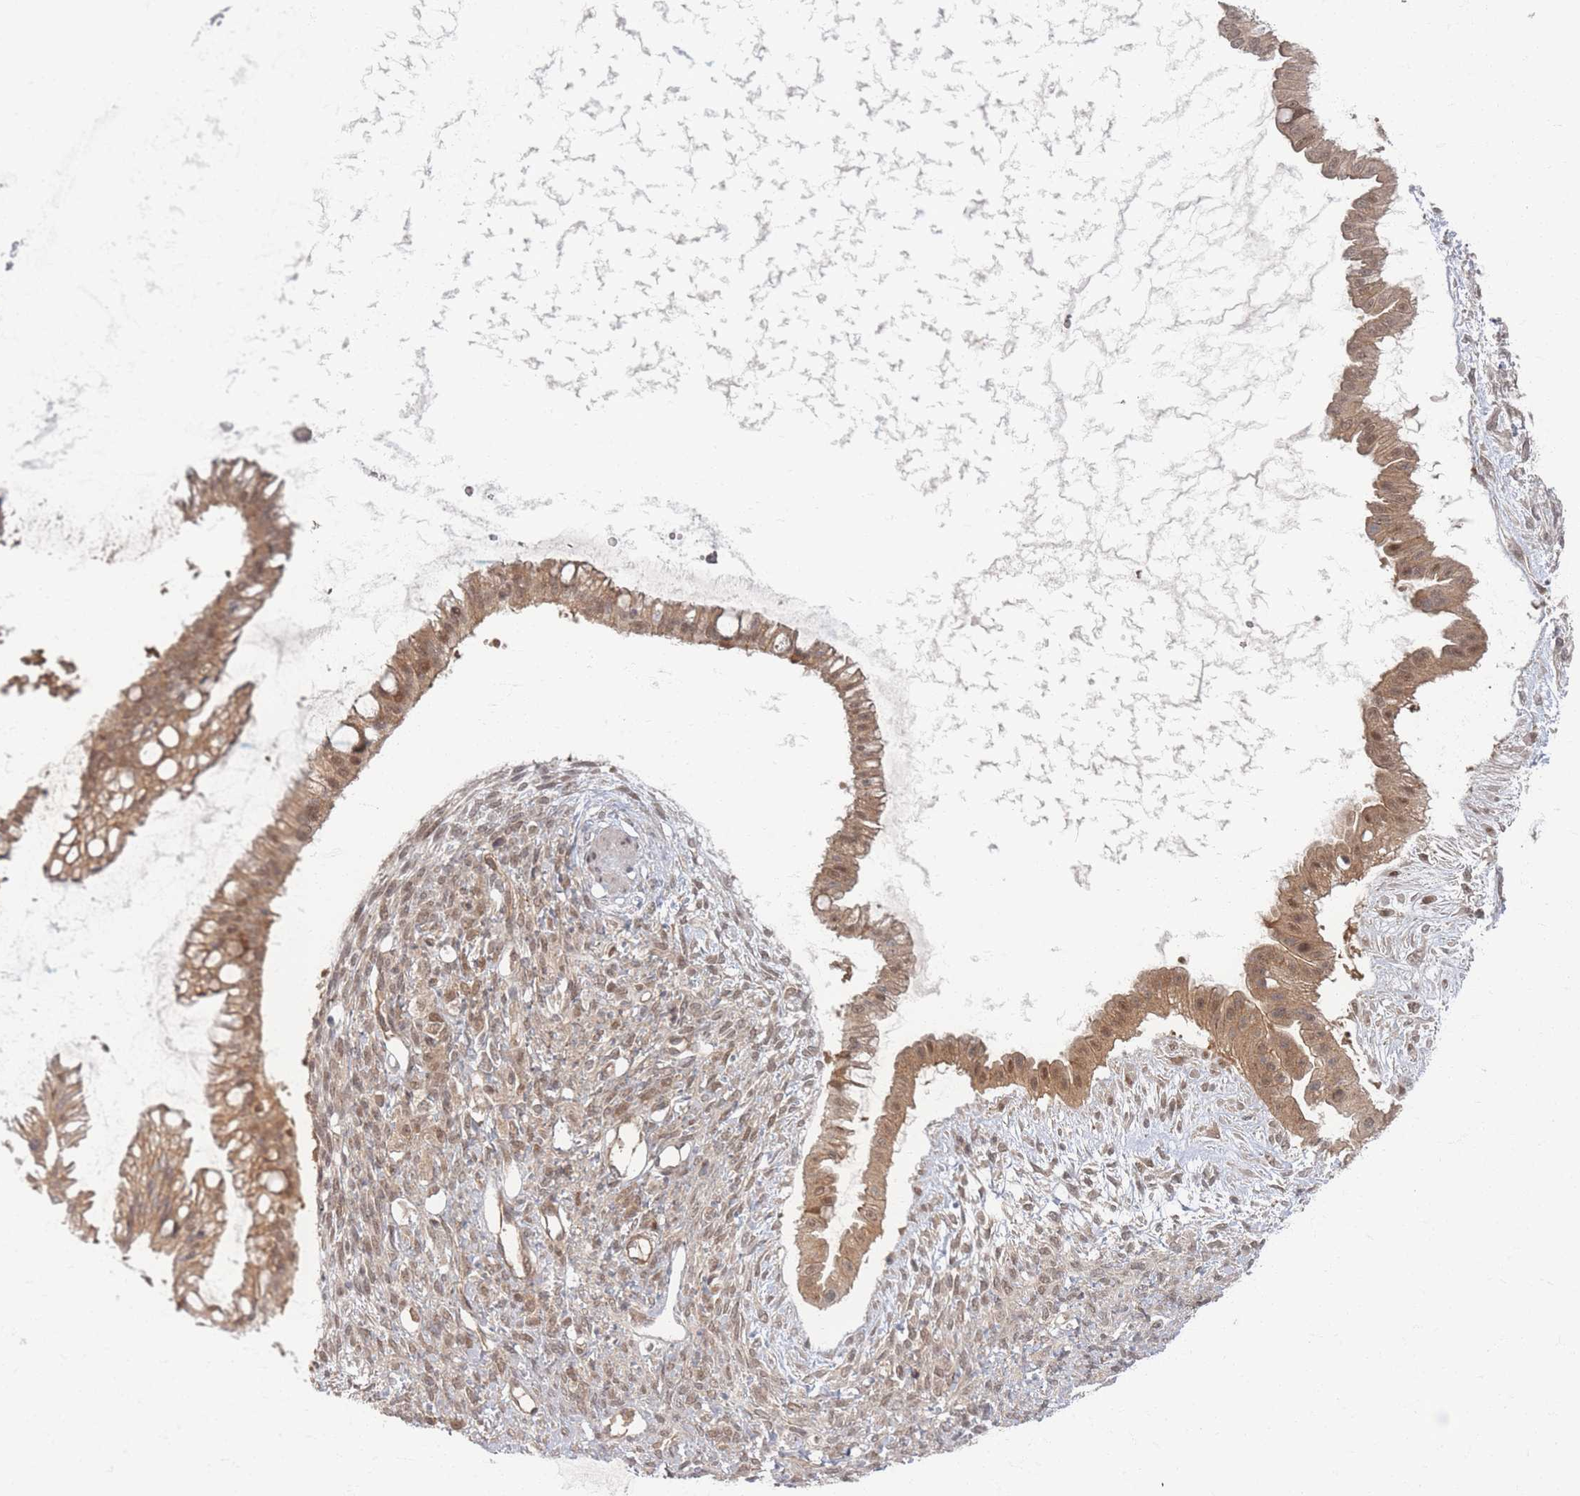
{"staining": {"intensity": "moderate", "quantity": ">75%", "location": "cytoplasmic/membranous,nuclear"}, "tissue": "ovarian cancer", "cell_type": "Tumor cells", "image_type": "cancer", "snomed": [{"axis": "morphology", "description": "Cystadenocarcinoma, mucinous, NOS"}, {"axis": "topography", "description": "Ovary"}], "caption": "This histopathology image displays ovarian mucinous cystadenocarcinoma stained with immunohistochemistry to label a protein in brown. The cytoplasmic/membranous and nuclear of tumor cells show moderate positivity for the protein. Nuclei are counter-stained blue.", "gene": "PSMD9", "patient": {"sex": "female", "age": 73}}